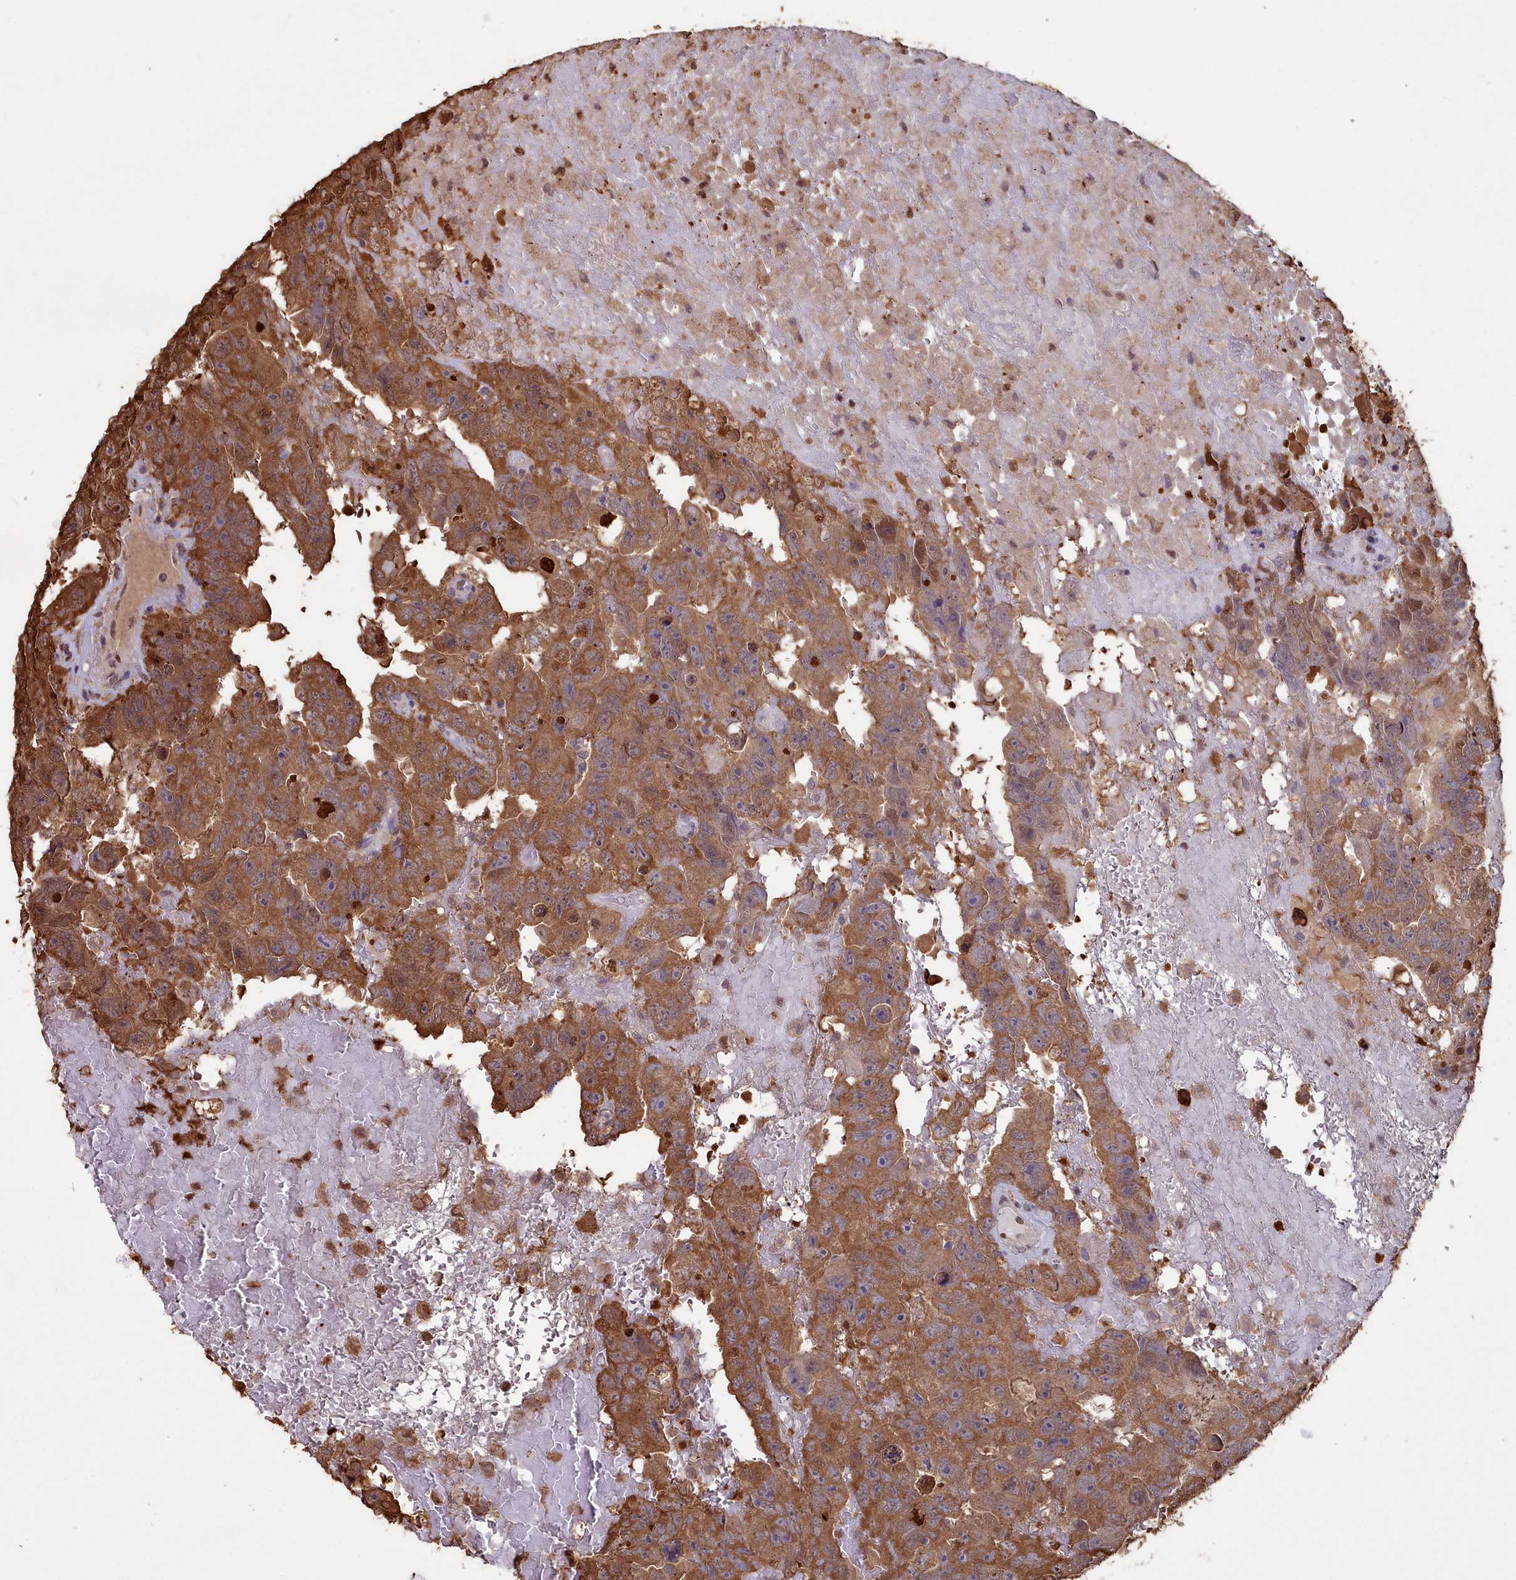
{"staining": {"intensity": "strong", "quantity": ">75%", "location": "cytoplasmic/membranous"}, "tissue": "testis cancer", "cell_type": "Tumor cells", "image_type": "cancer", "snomed": [{"axis": "morphology", "description": "Carcinoma, Embryonal, NOS"}, {"axis": "topography", "description": "Testis"}], "caption": "The image shows staining of embryonal carcinoma (testis), revealing strong cytoplasmic/membranous protein staining (brown color) within tumor cells.", "gene": "GAPDH", "patient": {"sex": "male", "age": 45}}